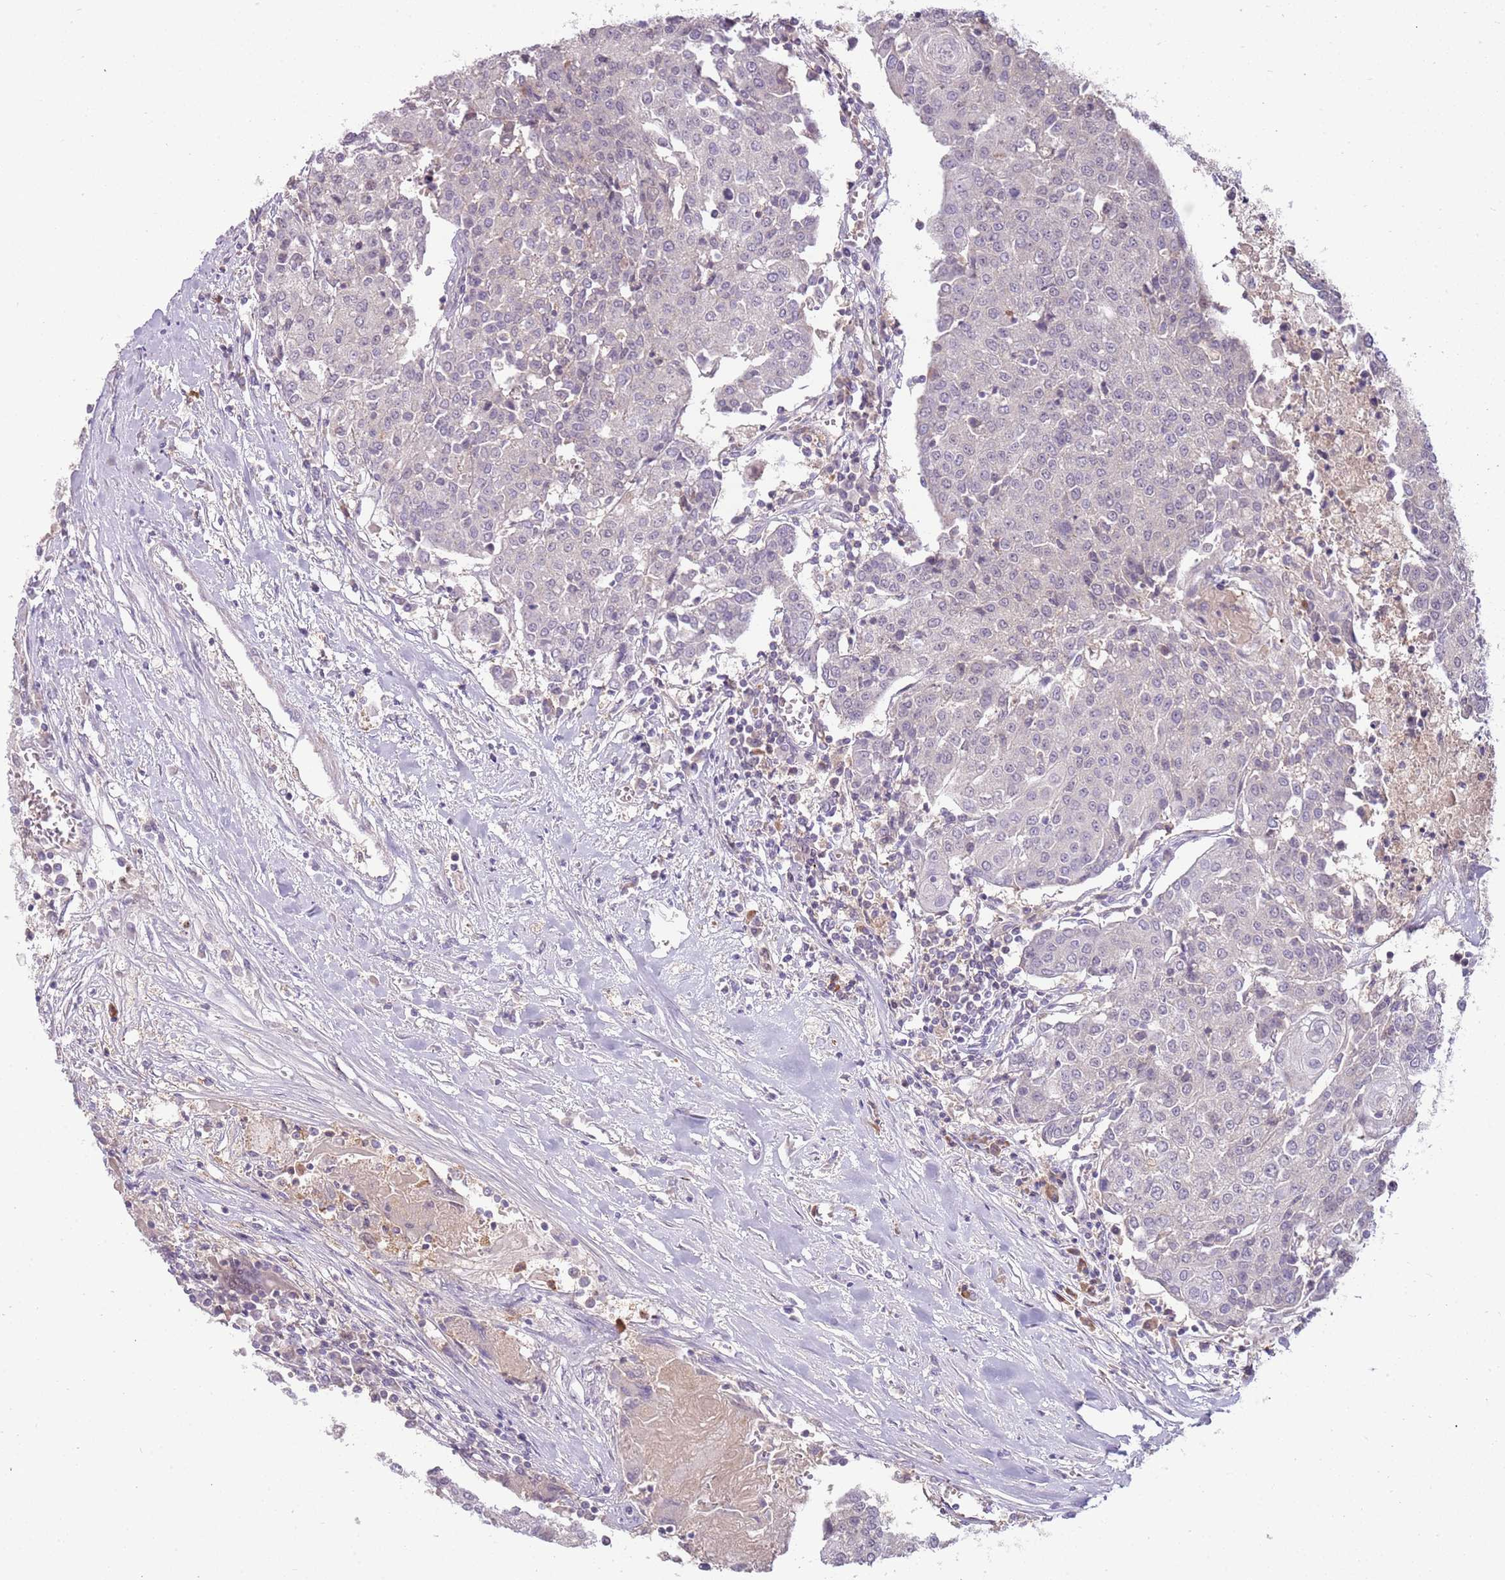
{"staining": {"intensity": "negative", "quantity": "none", "location": "none"}, "tissue": "urothelial cancer", "cell_type": "Tumor cells", "image_type": "cancer", "snomed": [{"axis": "morphology", "description": "Urothelial carcinoma, High grade"}, {"axis": "topography", "description": "Urinary bladder"}], "caption": "Immunohistochemistry (IHC) histopathology image of human urothelial carcinoma (high-grade) stained for a protein (brown), which exhibits no positivity in tumor cells.", "gene": "ARHGAP5", "patient": {"sex": "female", "age": 85}}